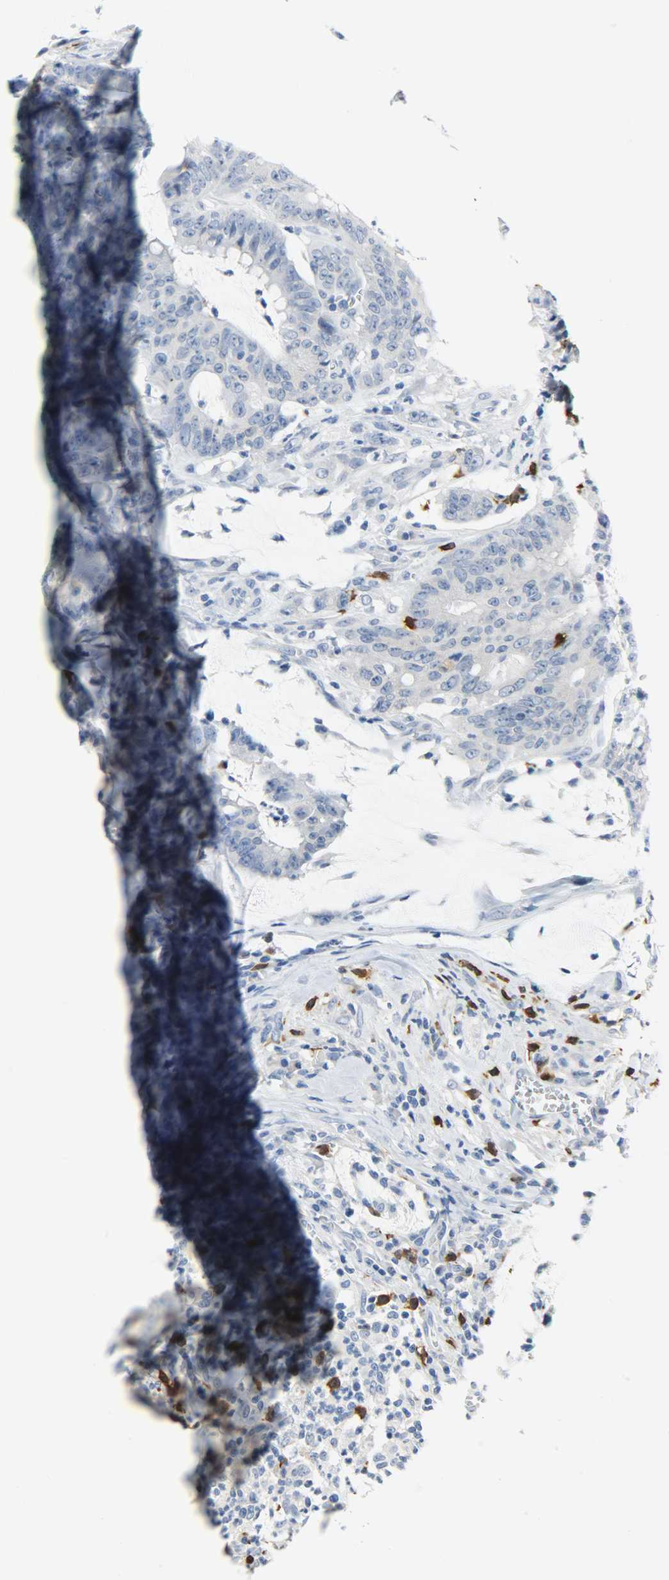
{"staining": {"intensity": "negative", "quantity": "none", "location": "none"}, "tissue": "colorectal cancer", "cell_type": "Tumor cells", "image_type": "cancer", "snomed": [{"axis": "morphology", "description": "Adenocarcinoma, NOS"}, {"axis": "topography", "description": "Colon"}], "caption": "Tumor cells show no significant protein staining in colorectal adenocarcinoma.", "gene": "CEBPE", "patient": {"sex": "male", "age": 45}}